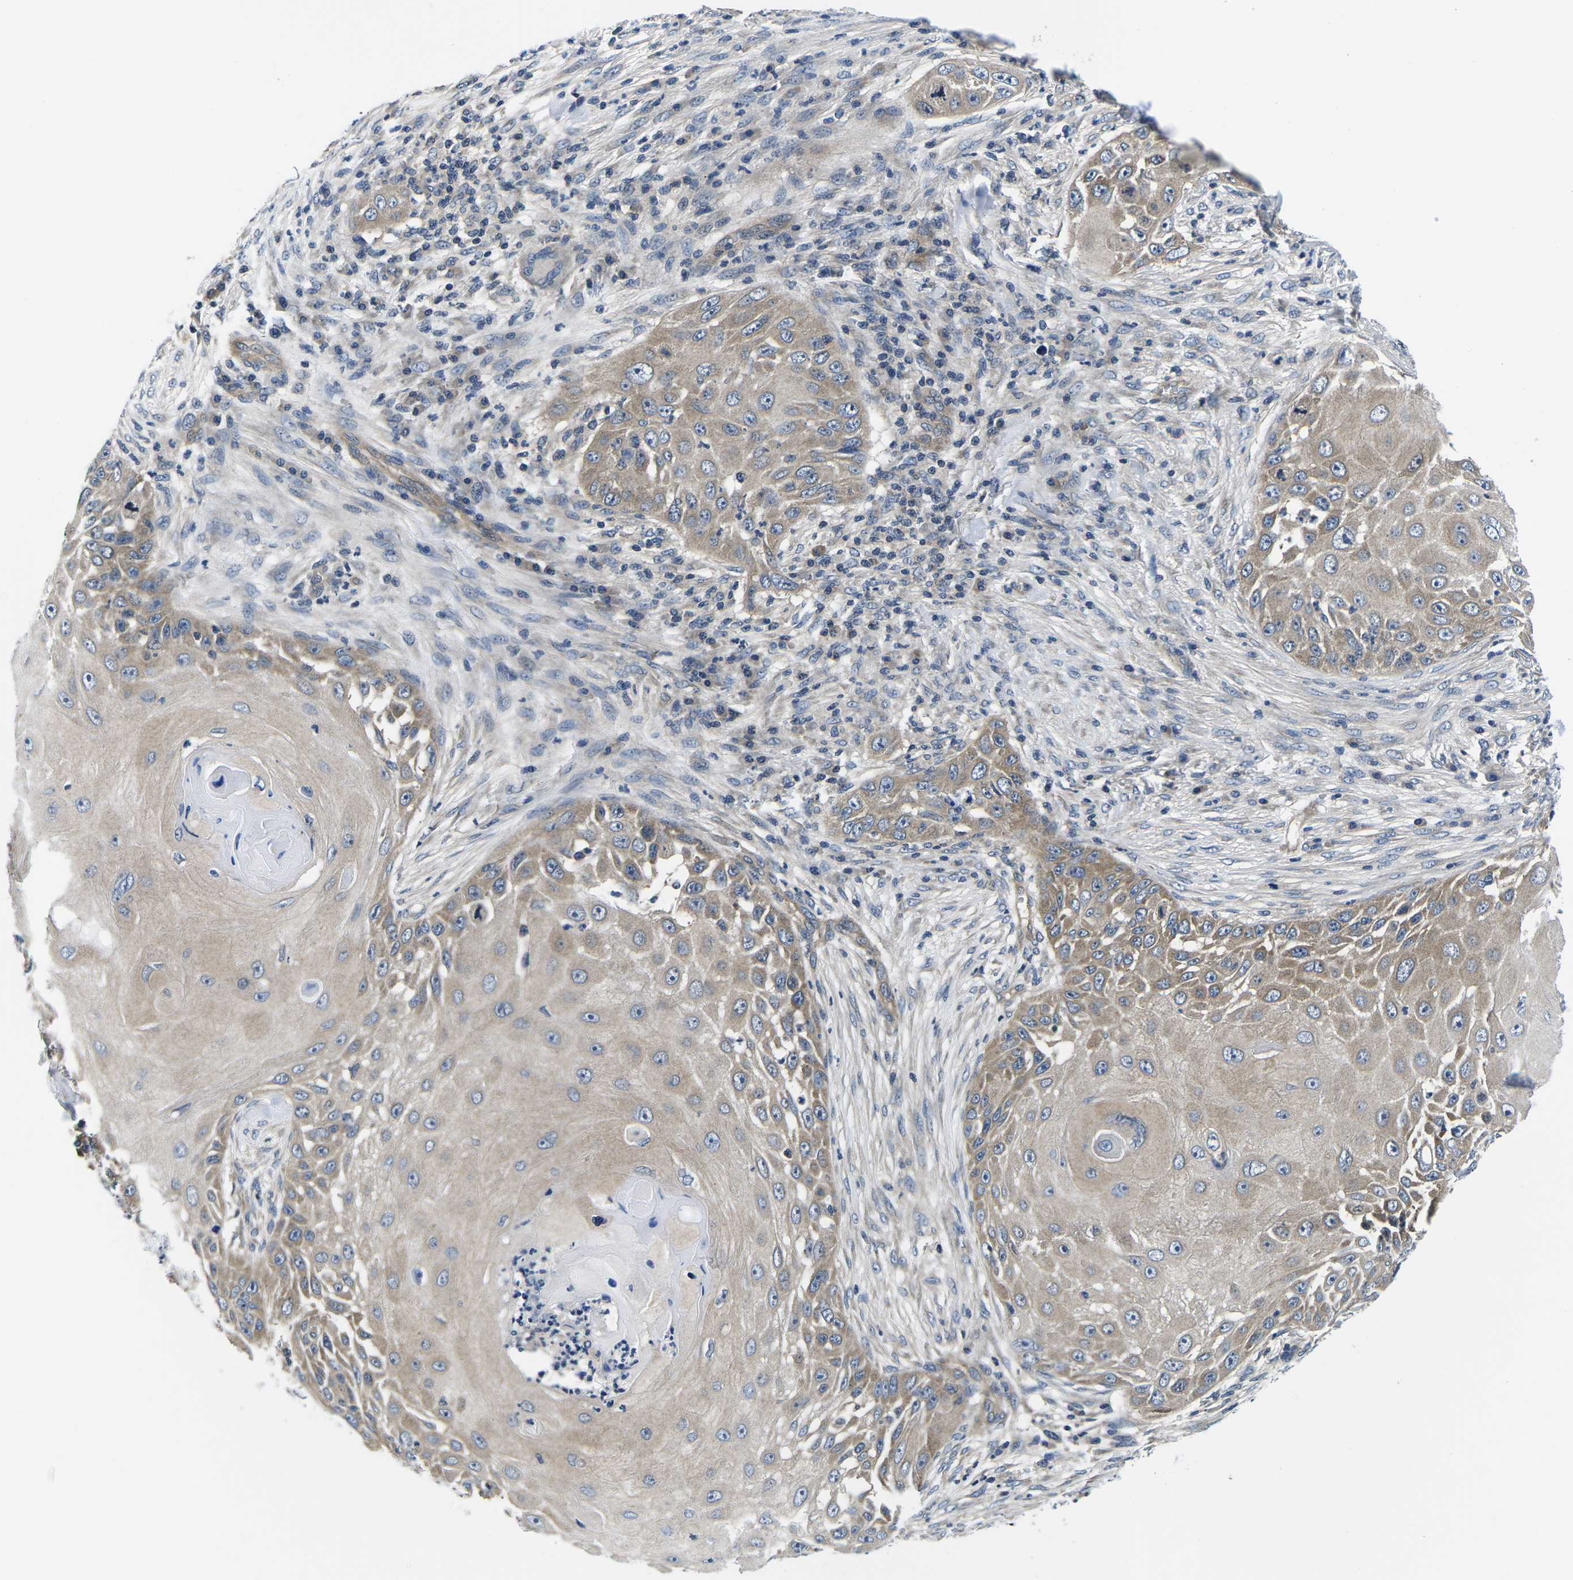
{"staining": {"intensity": "moderate", "quantity": ">75%", "location": "cytoplasmic/membranous"}, "tissue": "skin cancer", "cell_type": "Tumor cells", "image_type": "cancer", "snomed": [{"axis": "morphology", "description": "Squamous cell carcinoma, NOS"}, {"axis": "topography", "description": "Skin"}], "caption": "The photomicrograph reveals immunohistochemical staining of squamous cell carcinoma (skin). There is moderate cytoplasmic/membranous positivity is identified in approximately >75% of tumor cells.", "gene": "GSK3B", "patient": {"sex": "female", "age": 44}}